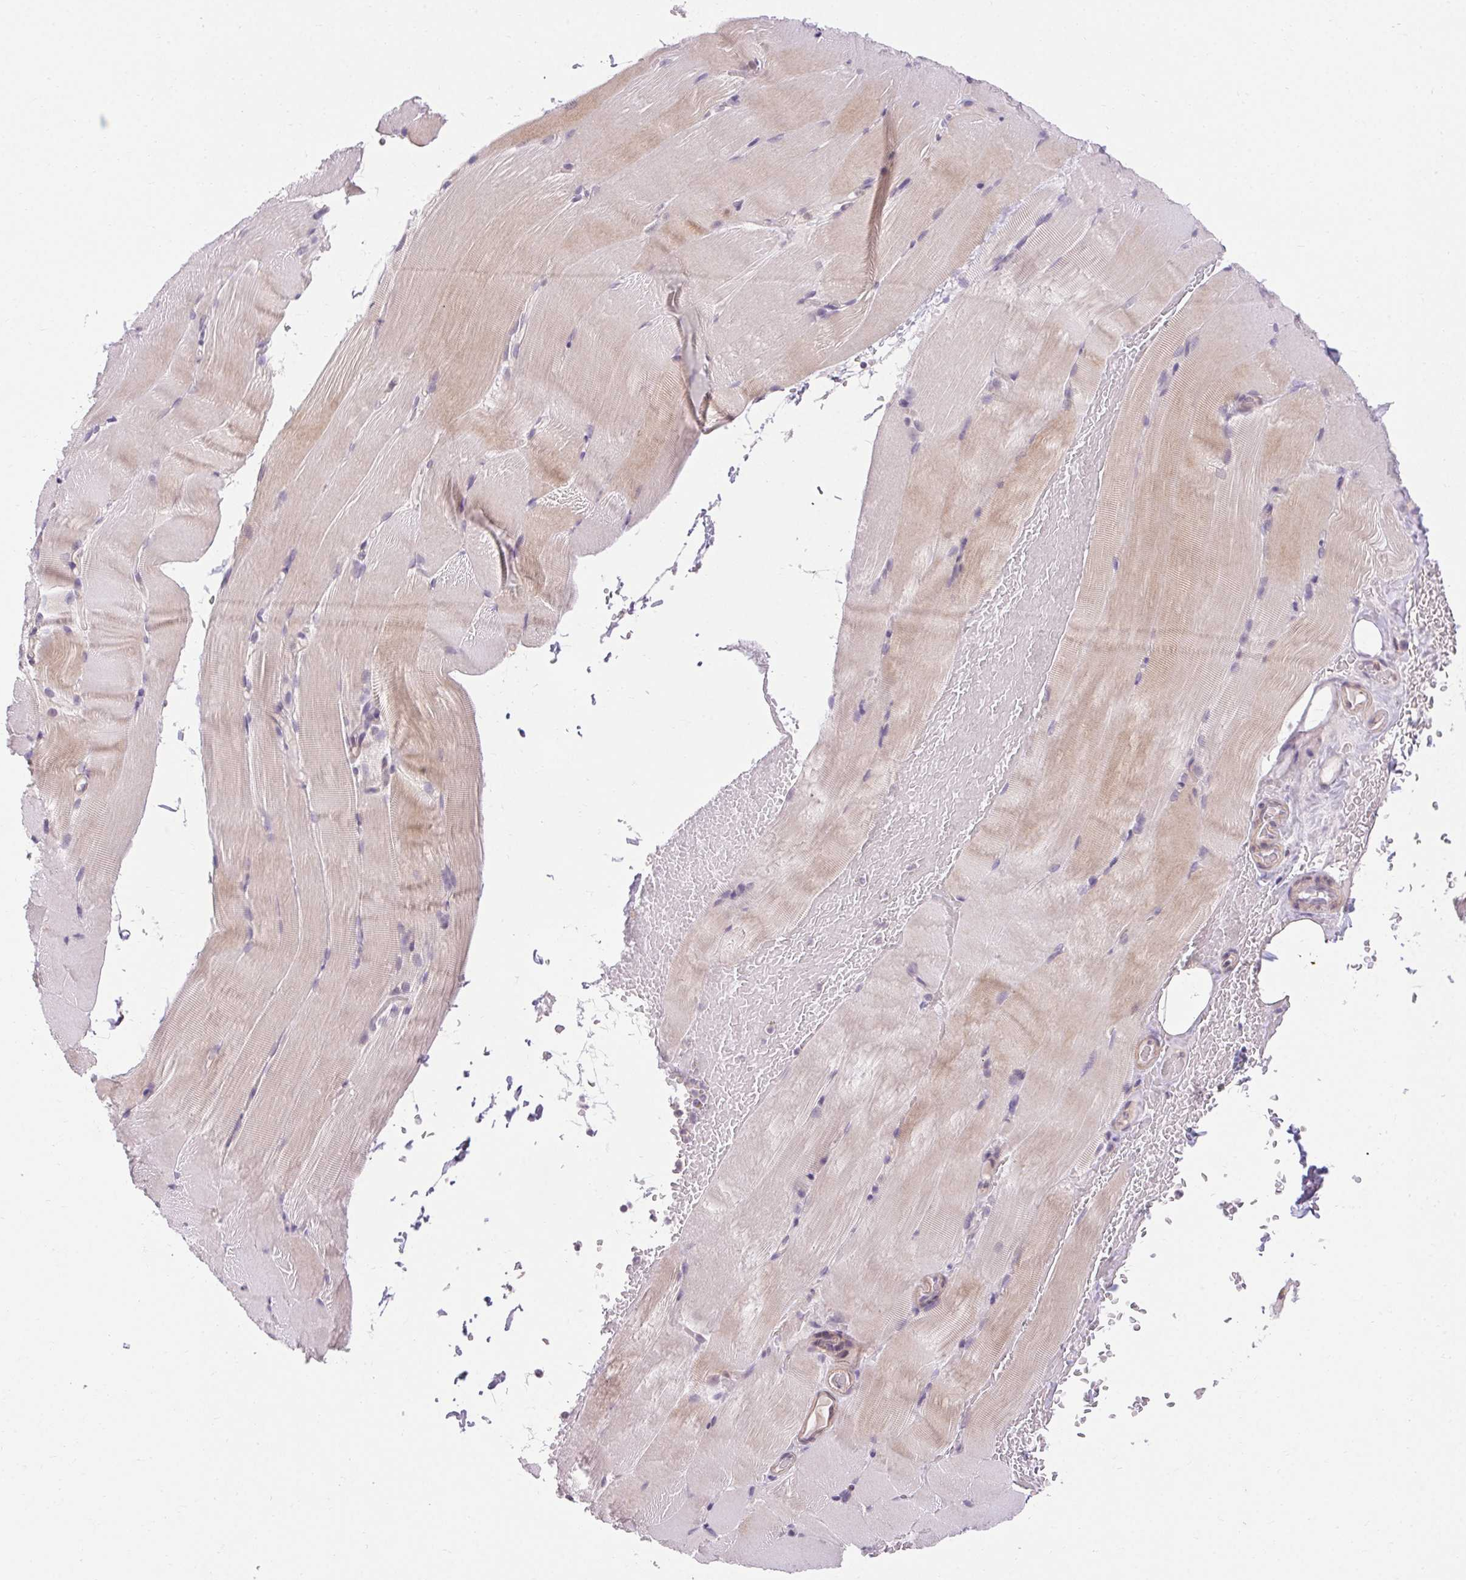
{"staining": {"intensity": "weak", "quantity": "<25%", "location": "cytoplasmic/membranous"}, "tissue": "skeletal muscle", "cell_type": "Myocytes", "image_type": "normal", "snomed": [{"axis": "morphology", "description": "Normal tissue, NOS"}, {"axis": "topography", "description": "Skeletal muscle"}], "caption": "Myocytes show no significant protein expression in benign skeletal muscle. (Brightfield microscopy of DAB (3,3'-diaminobenzidine) immunohistochemistry (IHC) at high magnification).", "gene": "TMEM52B", "patient": {"sex": "female", "age": 37}}